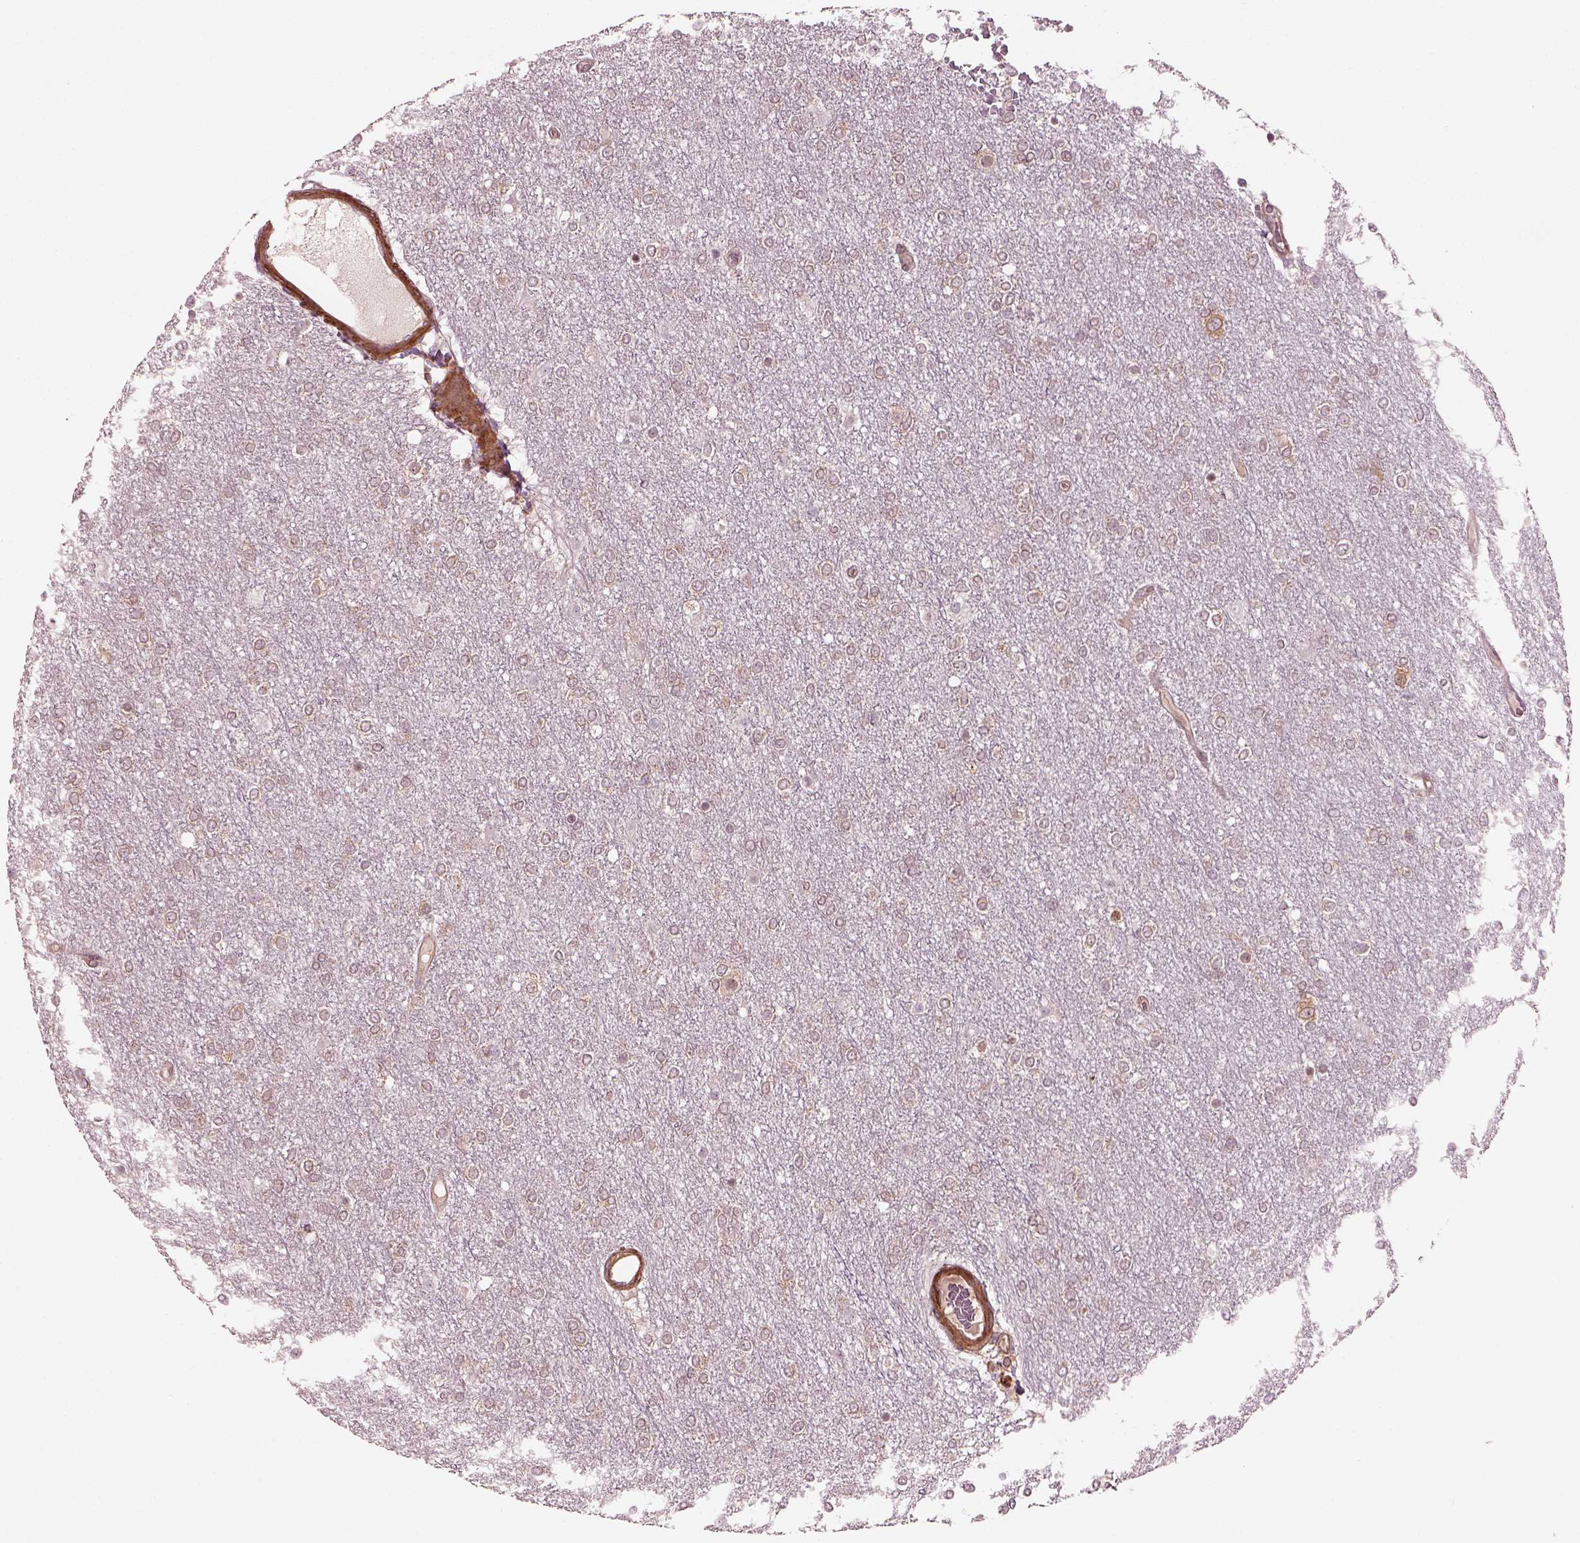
{"staining": {"intensity": "weak", "quantity": "25%-75%", "location": "cytoplasmic/membranous"}, "tissue": "glioma", "cell_type": "Tumor cells", "image_type": "cancer", "snomed": [{"axis": "morphology", "description": "Glioma, malignant, High grade"}, {"axis": "topography", "description": "Brain"}], "caption": "Immunohistochemical staining of human malignant glioma (high-grade) demonstrates weak cytoplasmic/membranous protein staining in approximately 25%-75% of tumor cells.", "gene": "LSM14A", "patient": {"sex": "female", "age": 61}}